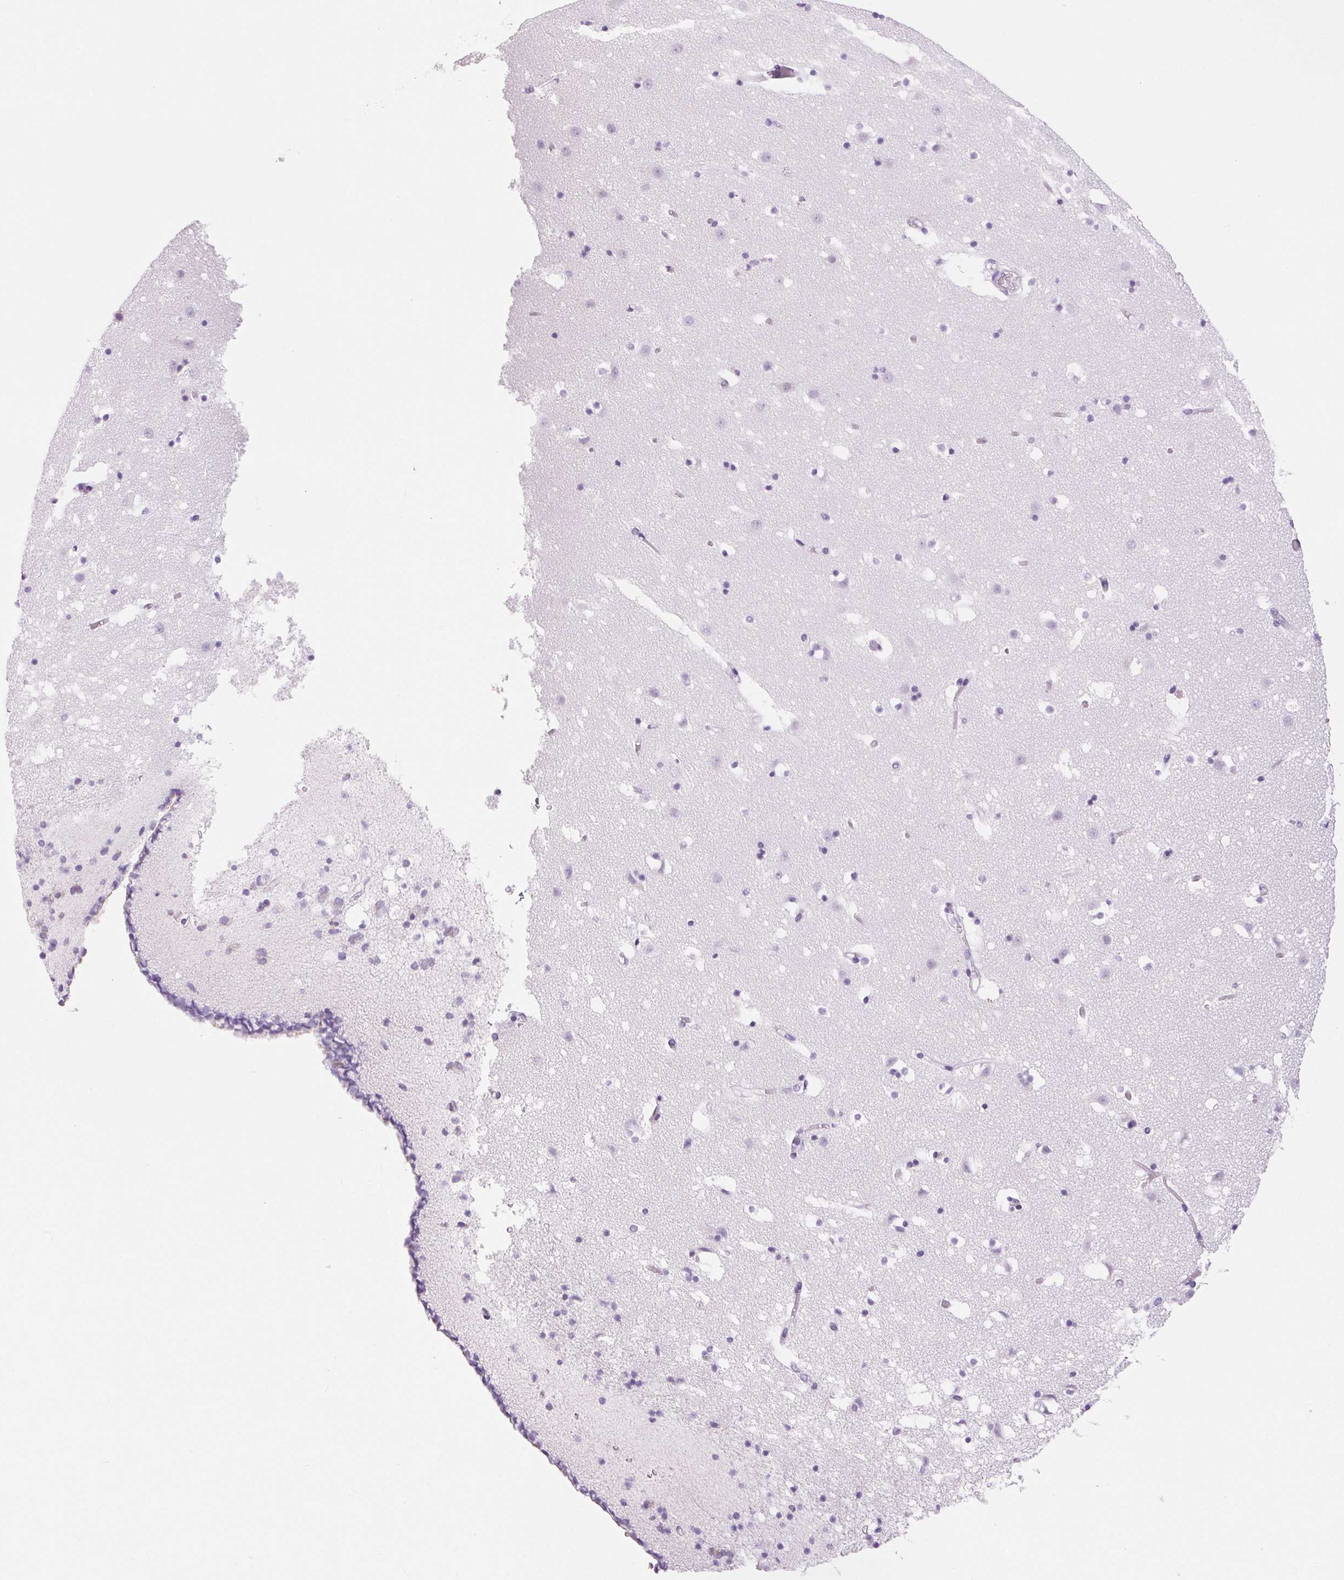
{"staining": {"intensity": "negative", "quantity": "none", "location": "none"}, "tissue": "caudate", "cell_type": "Glial cells", "image_type": "normal", "snomed": [{"axis": "morphology", "description": "Normal tissue, NOS"}, {"axis": "topography", "description": "Lateral ventricle wall"}], "caption": "DAB immunohistochemical staining of normal caudate reveals no significant expression in glial cells. (DAB IHC, high magnification).", "gene": "SERPINB3", "patient": {"sex": "female", "age": 42}}